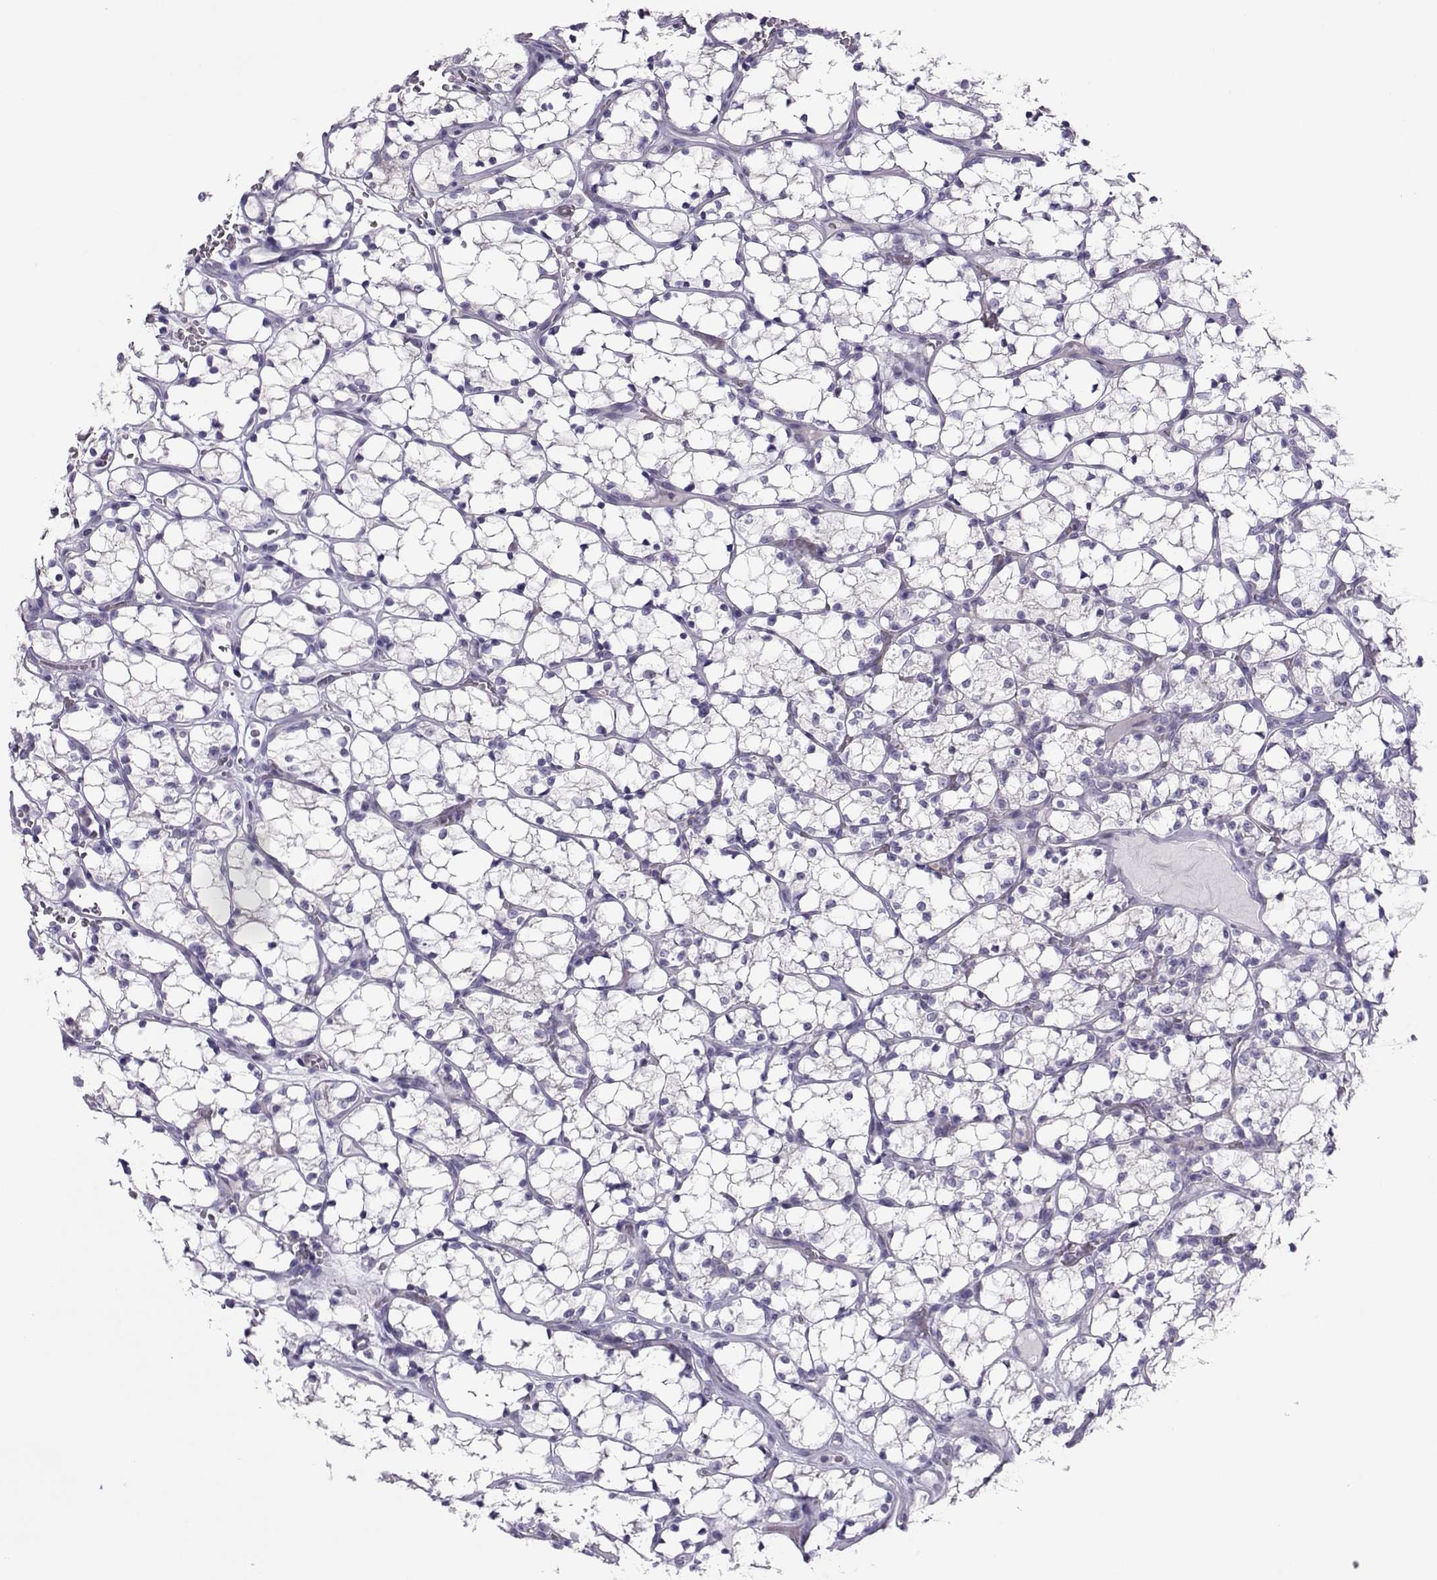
{"staining": {"intensity": "negative", "quantity": "none", "location": "none"}, "tissue": "renal cancer", "cell_type": "Tumor cells", "image_type": "cancer", "snomed": [{"axis": "morphology", "description": "Adenocarcinoma, NOS"}, {"axis": "topography", "description": "Kidney"}], "caption": "High power microscopy micrograph of an immunohistochemistry (IHC) histopathology image of adenocarcinoma (renal), revealing no significant expression in tumor cells.", "gene": "TRPM7", "patient": {"sex": "female", "age": 69}}